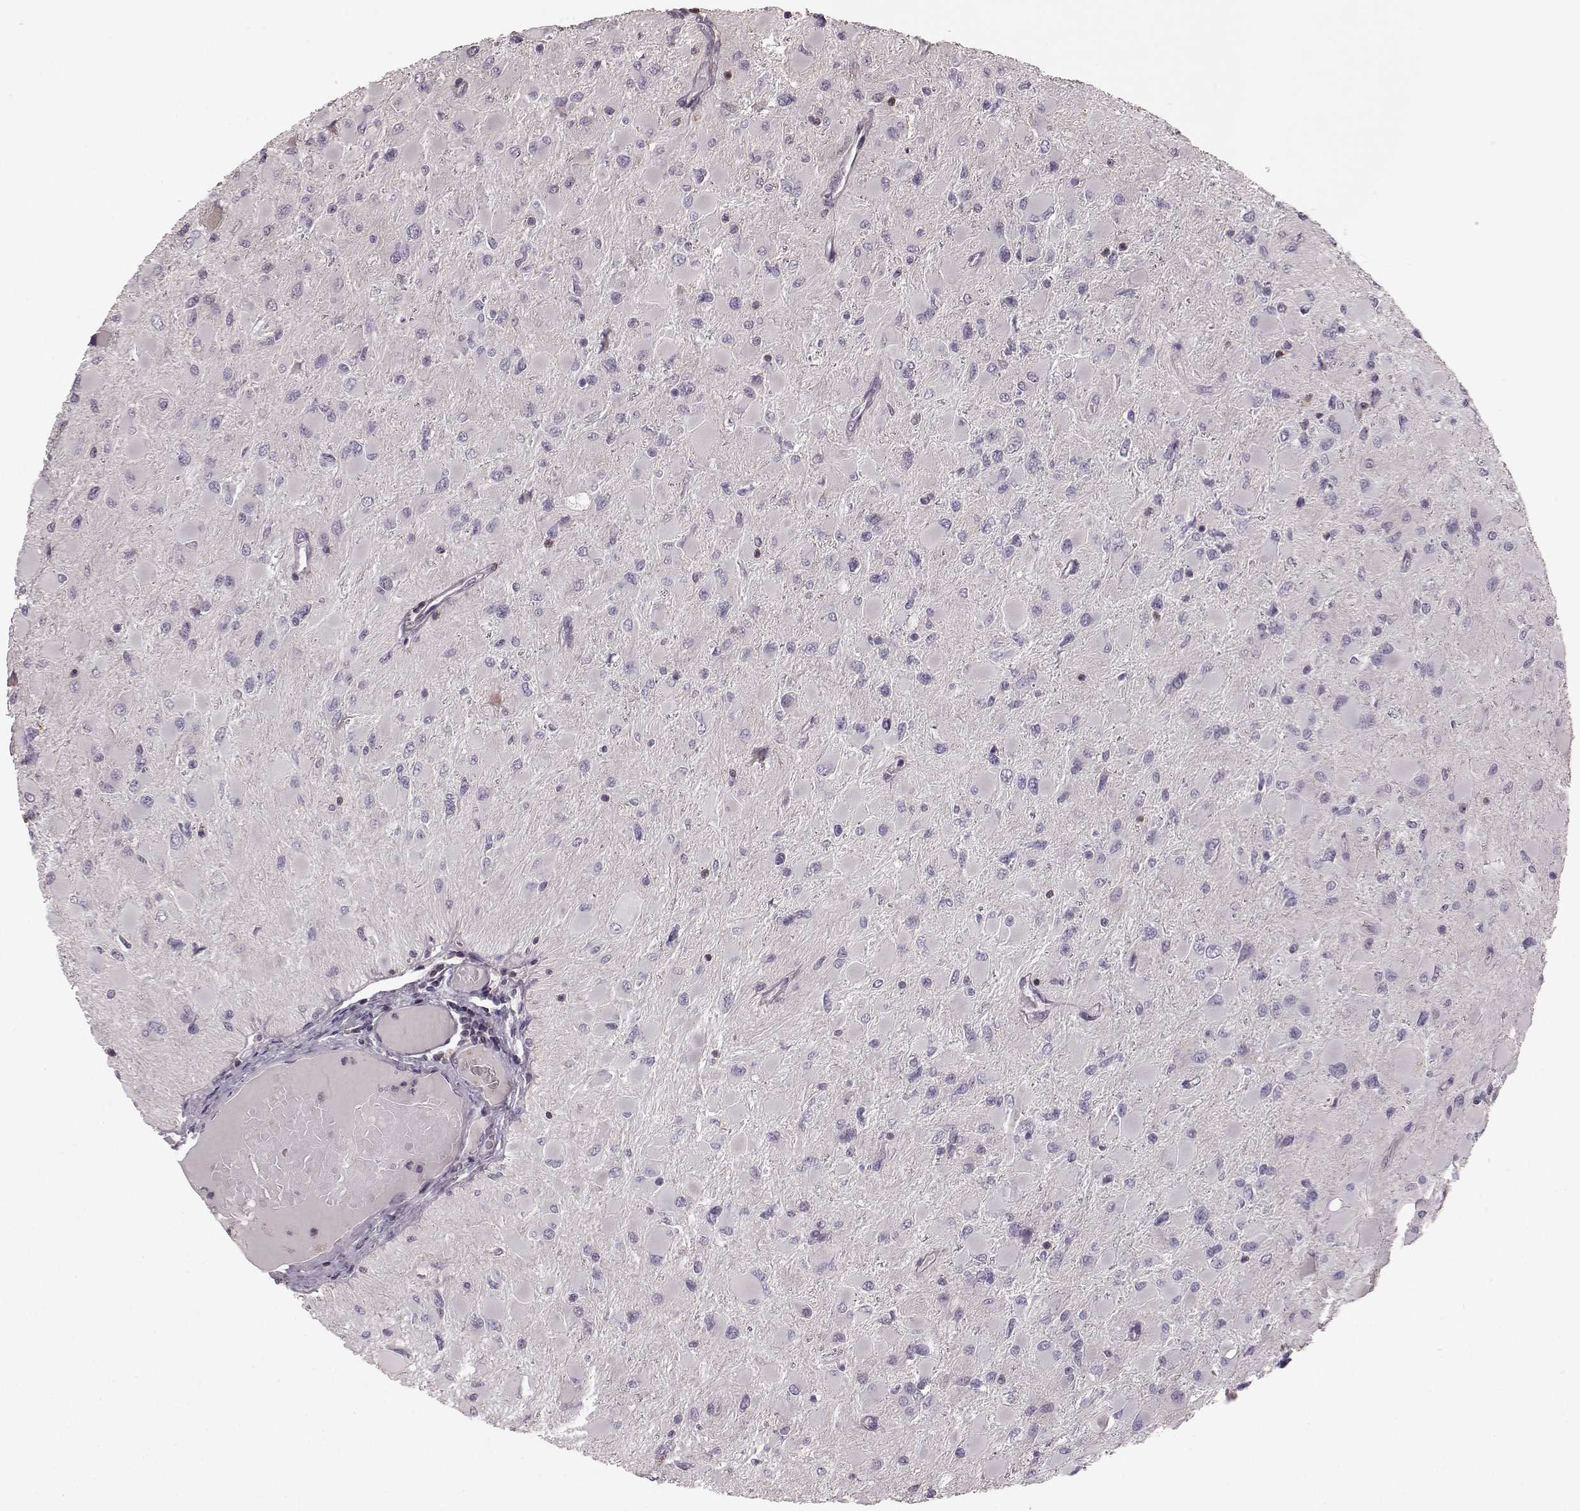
{"staining": {"intensity": "negative", "quantity": "none", "location": "none"}, "tissue": "glioma", "cell_type": "Tumor cells", "image_type": "cancer", "snomed": [{"axis": "morphology", "description": "Glioma, malignant, High grade"}, {"axis": "topography", "description": "Cerebral cortex"}], "caption": "Protein analysis of high-grade glioma (malignant) shows no significant positivity in tumor cells.", "gene": "PDCD1", "patient": {"sex": "female", "age": 36}}